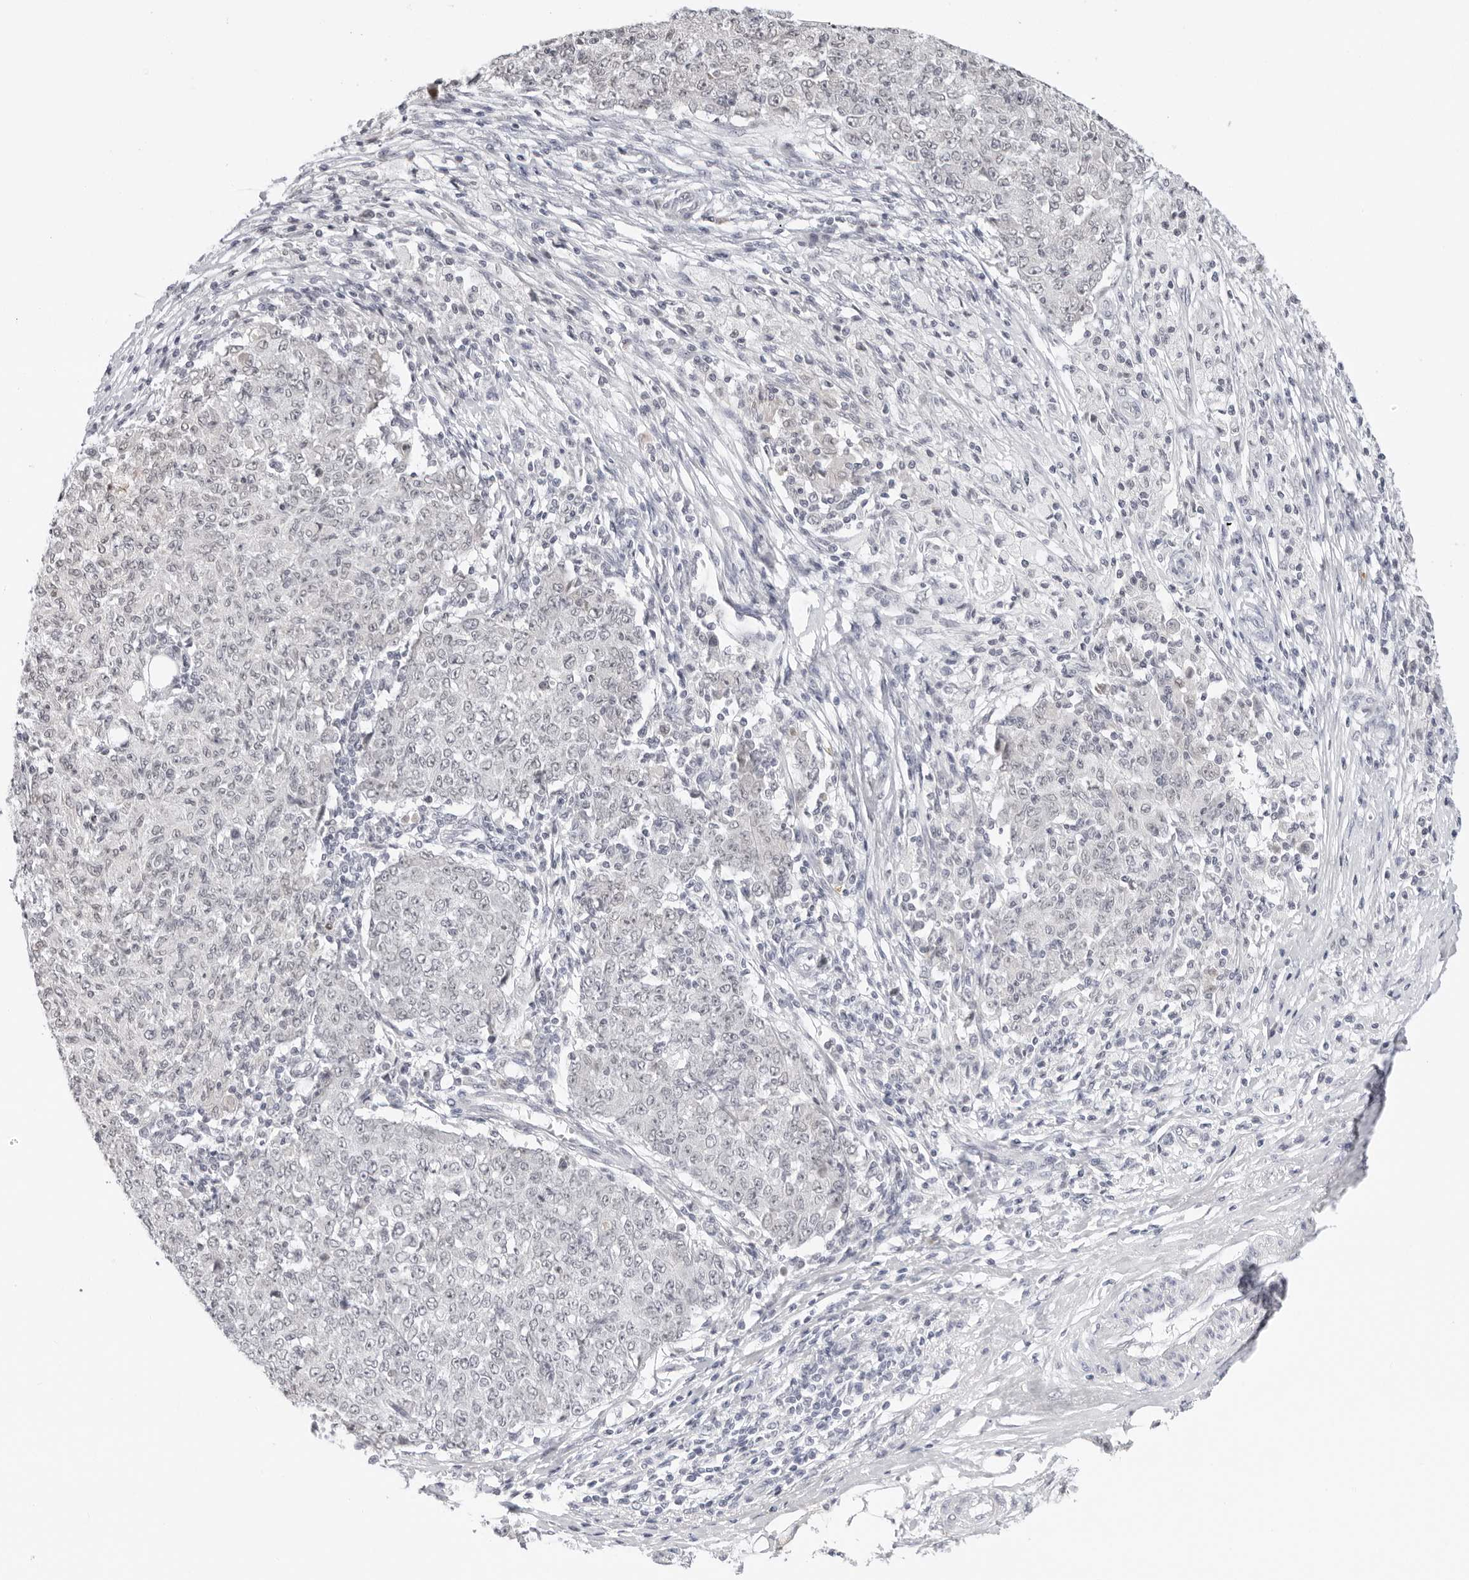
{"staining": {"intensity": "negative", "quantity": "none", "location": "none"}, "tissue": "ovarian cancer", "cell_type": "Tumor cells", "image_type": "cancer", "snomed": [{"axis": "morphology", "description": "Carcinoma, endometroid"}, {"axis": "topography", "description": "Ovary"}], "caption": "IHC photomicrograph of human ovarian cancer stained for a protein (brown), which reveals no positivity in tumor cells.", "gene": "MSH6", "patient": {"sex": "female", "age": 42}}